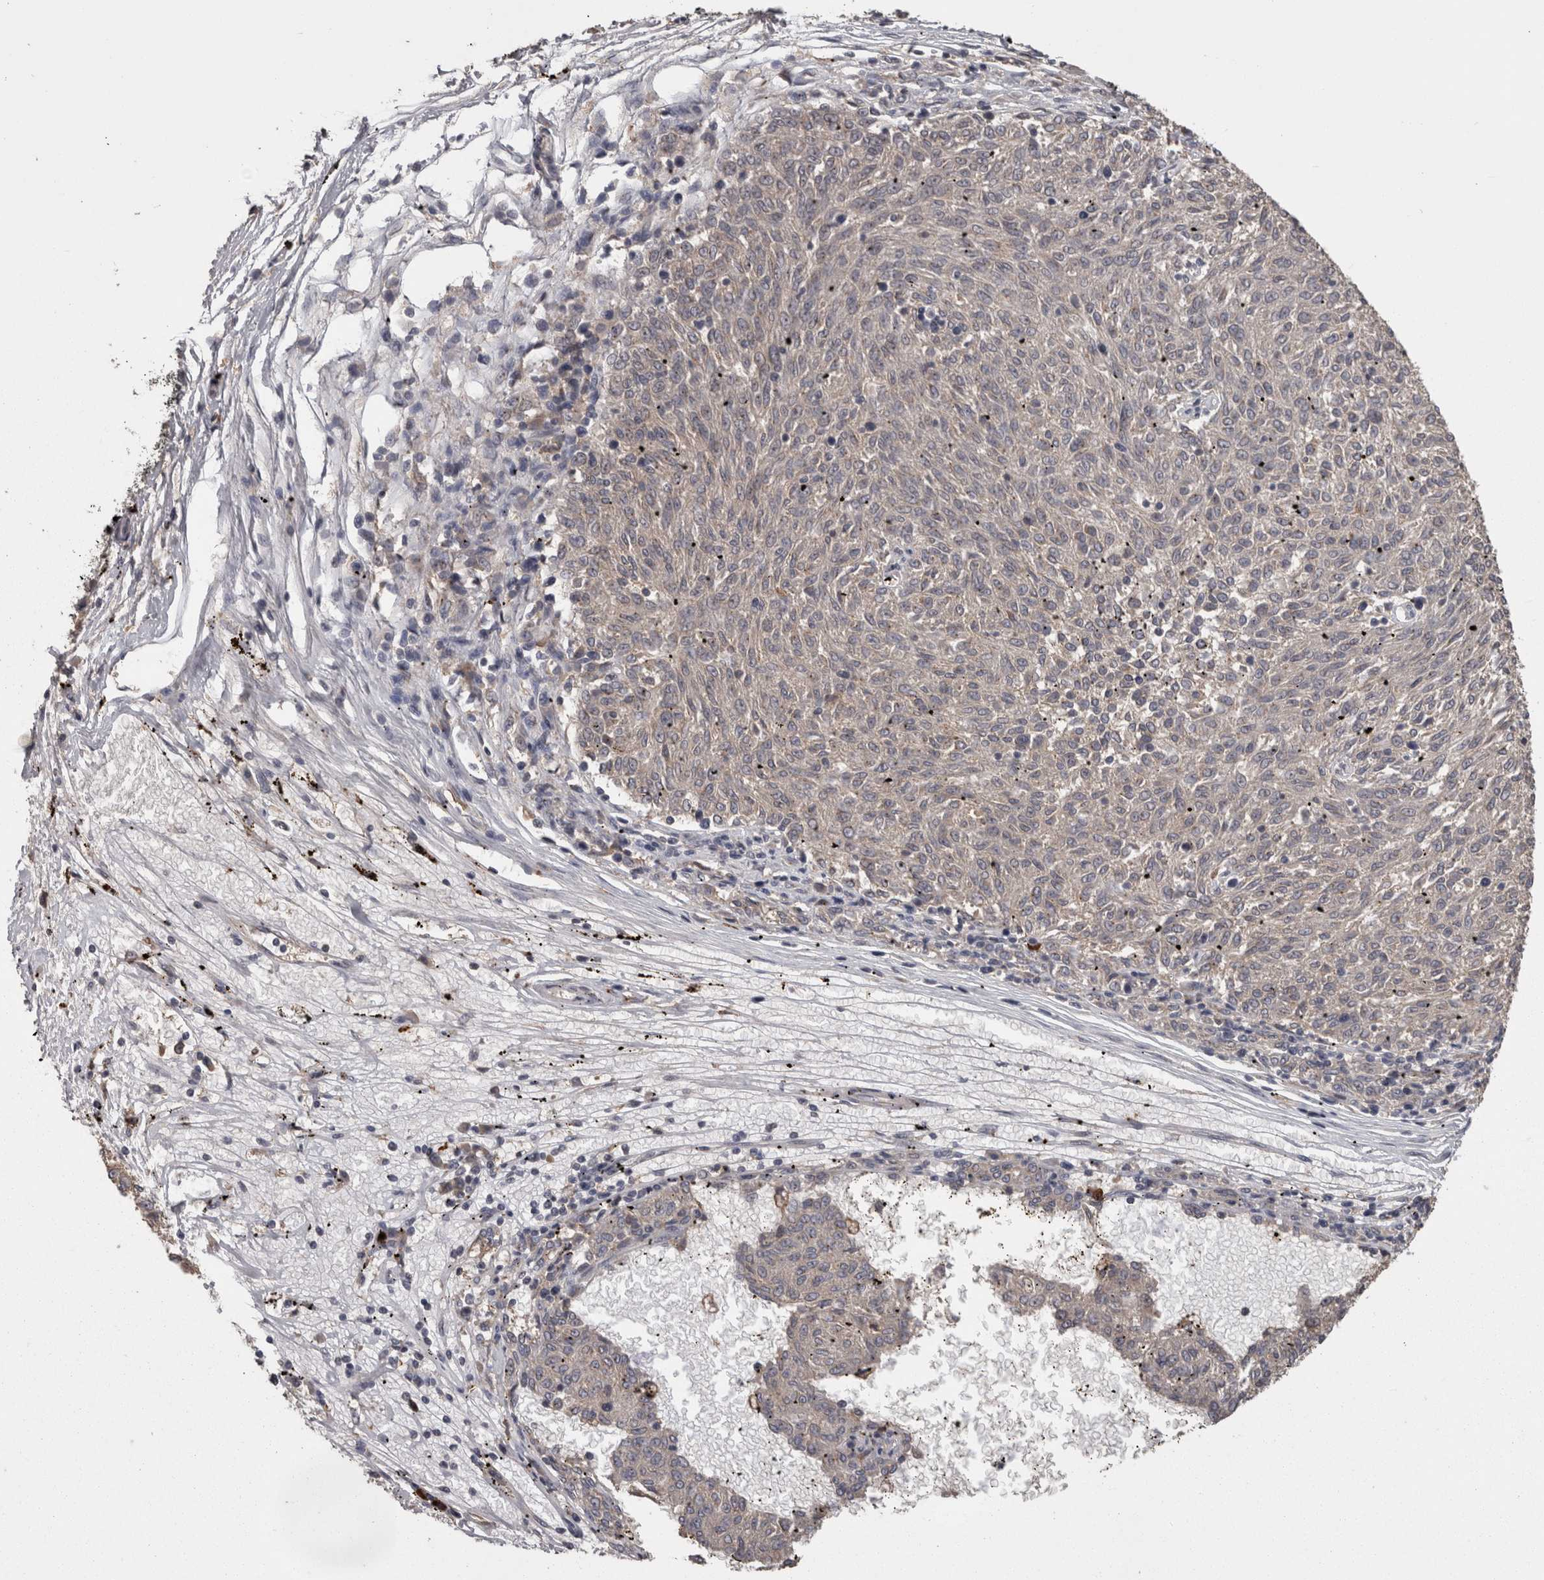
{"staining": {"intensity": "negative", "quantity": "none", "location": "none"}, "tissue": "melanoma", "cell_type": "Tumor cells", "image_type": "cancer", "snomed": [{"axis": "morphology", "description": "Malignant melanoma, NOS"}, {"axis": "topography", "description": "Skin"}], "caption": "Histopathology image shows no protein staining in tumor cells of melanoma tissue.", "gene": "PCM1", "patient": {"sex": "female", "age": 72}}